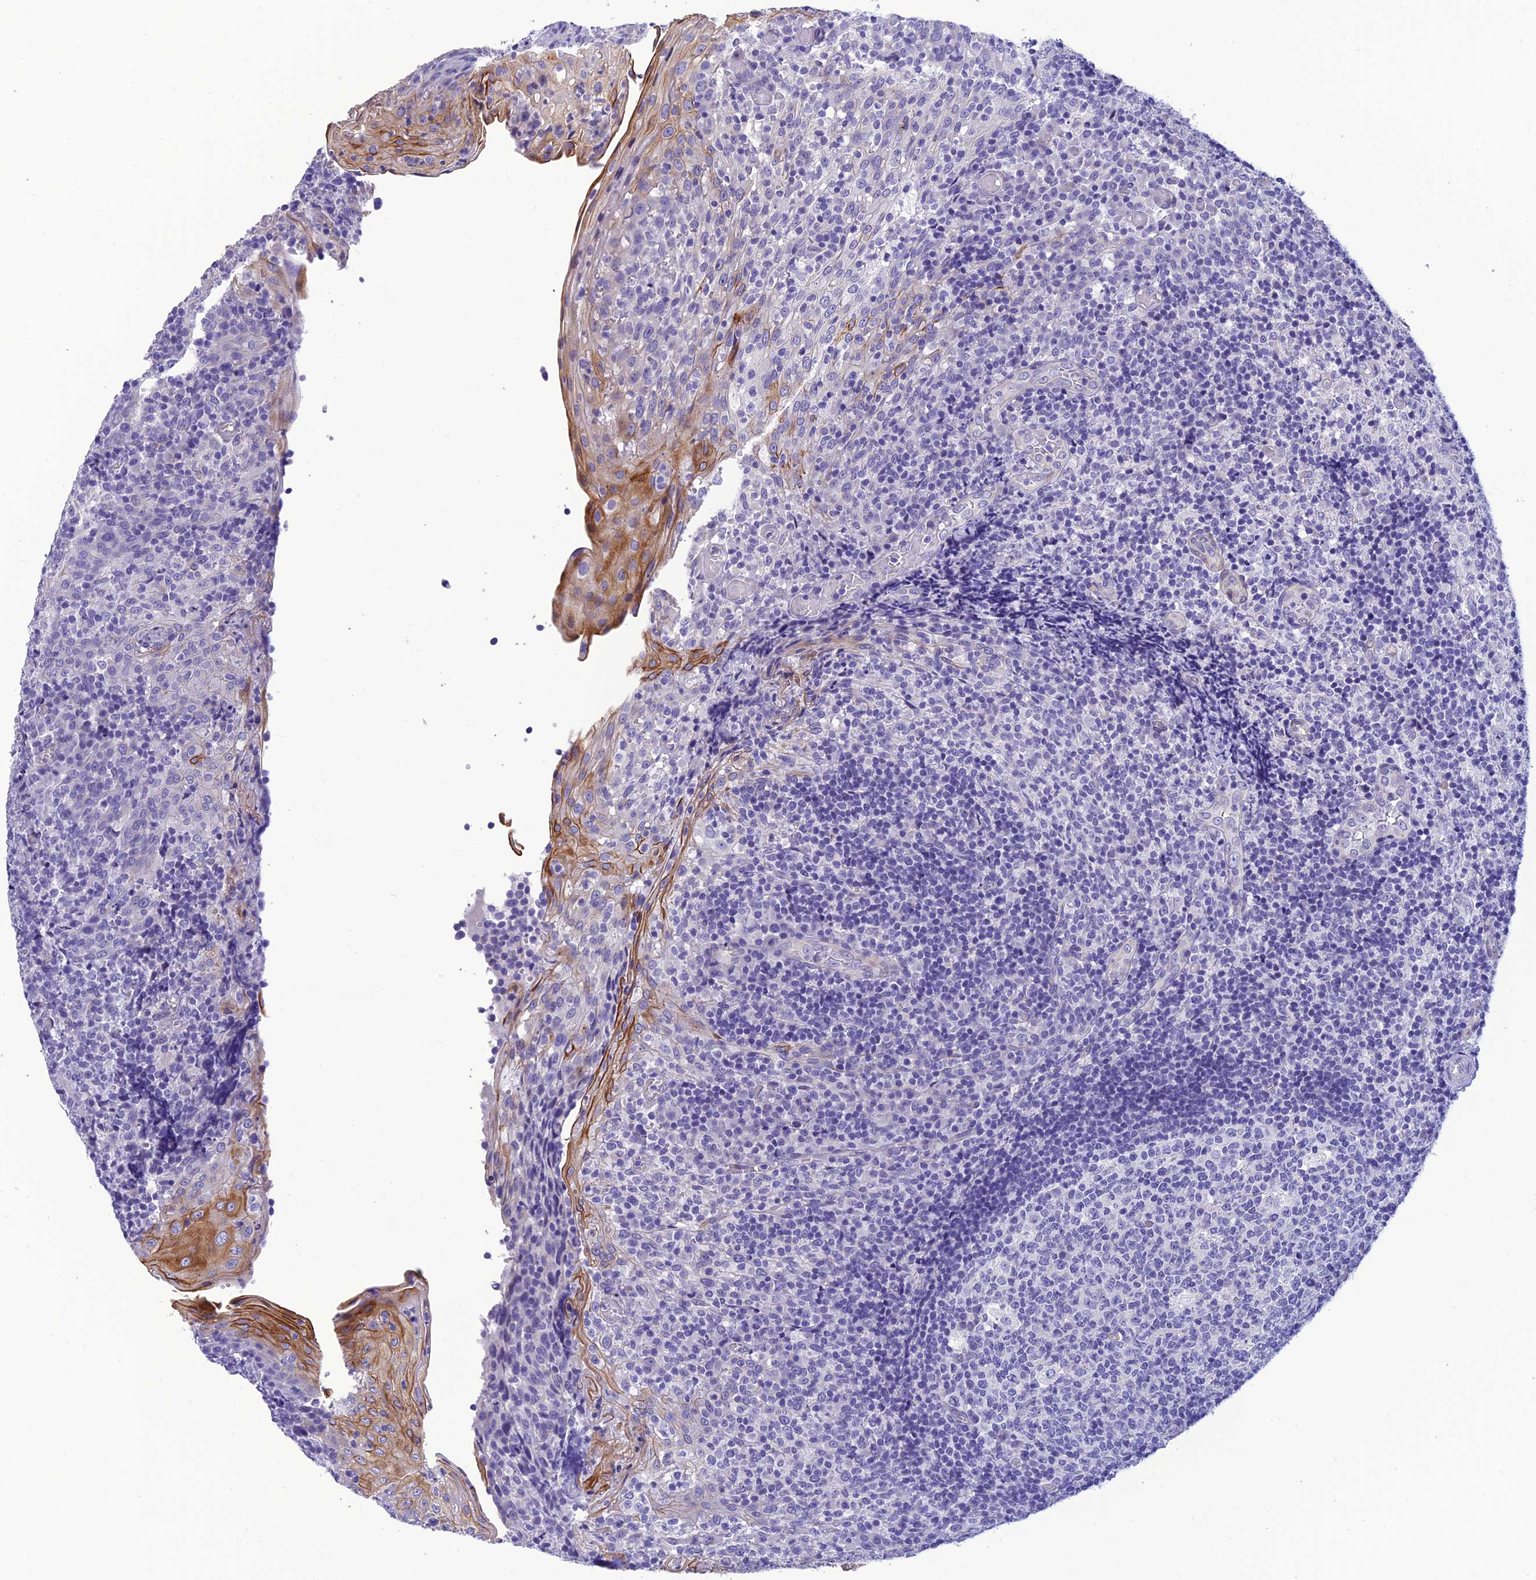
{"staining": {"intensity": "negative", "quantity": "none", "location": "none"}, "tissue": "tonsil", "cell_type": "Germinal center cells", "image_type": "normal", "snomed": [{"axis": "morphology", "description": "Normal tissue, NOS"}, {"axis": "topography", "description": "Tonsil"}], "caption": "Immunohistochemistry (IHC) photomicrograph of normal tonsil stained for a protein (brown), which demonstrates no staining in germinal center cells.", "gene": "C17orf67", "patient": {"sex": "female", "age": 19}}